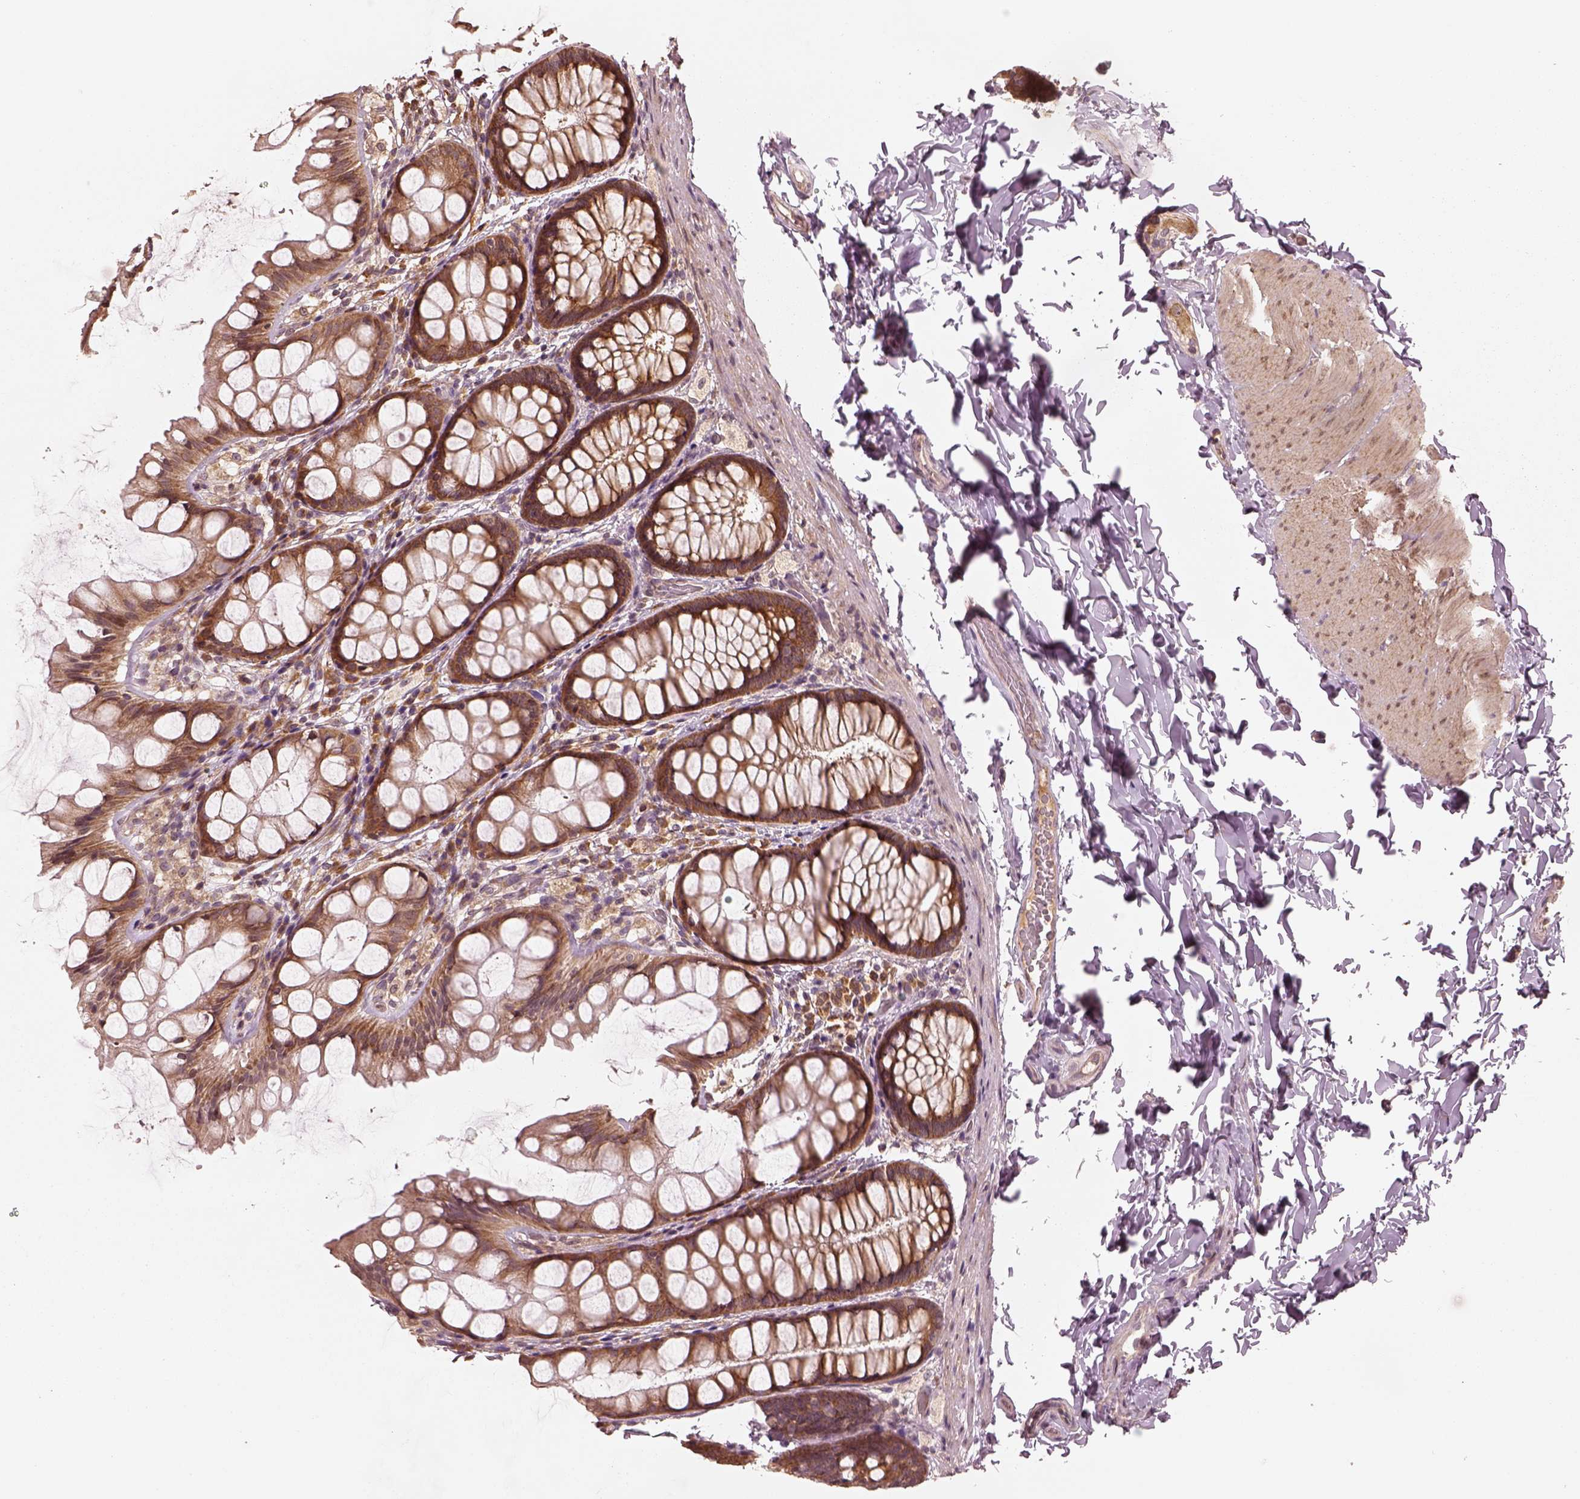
{"staining": {"intensity": "weak", "quantity": ">75%", "location": "cytoplasmic/membranous"}, "tissue": "colon", "cell_type": "Endothelial cells", "image_type": "normal", "snomed": [{"axis": "morphology", "description": "Normal tissue, NOS"}, {"axis": "topography", "description": "Colon"}], "caption": "Immunohistochemistry (DAB (3,3'-diaminobenzidine)) staining of benign colon reveals weak cytoplasmic/membranous protein positivity in approximately >75% of endothelial cells. (DAB IHC with brightfield microscopy, high magnification).", "gene": "RPS5", "patient": {"sex": "male", "age": 47}}